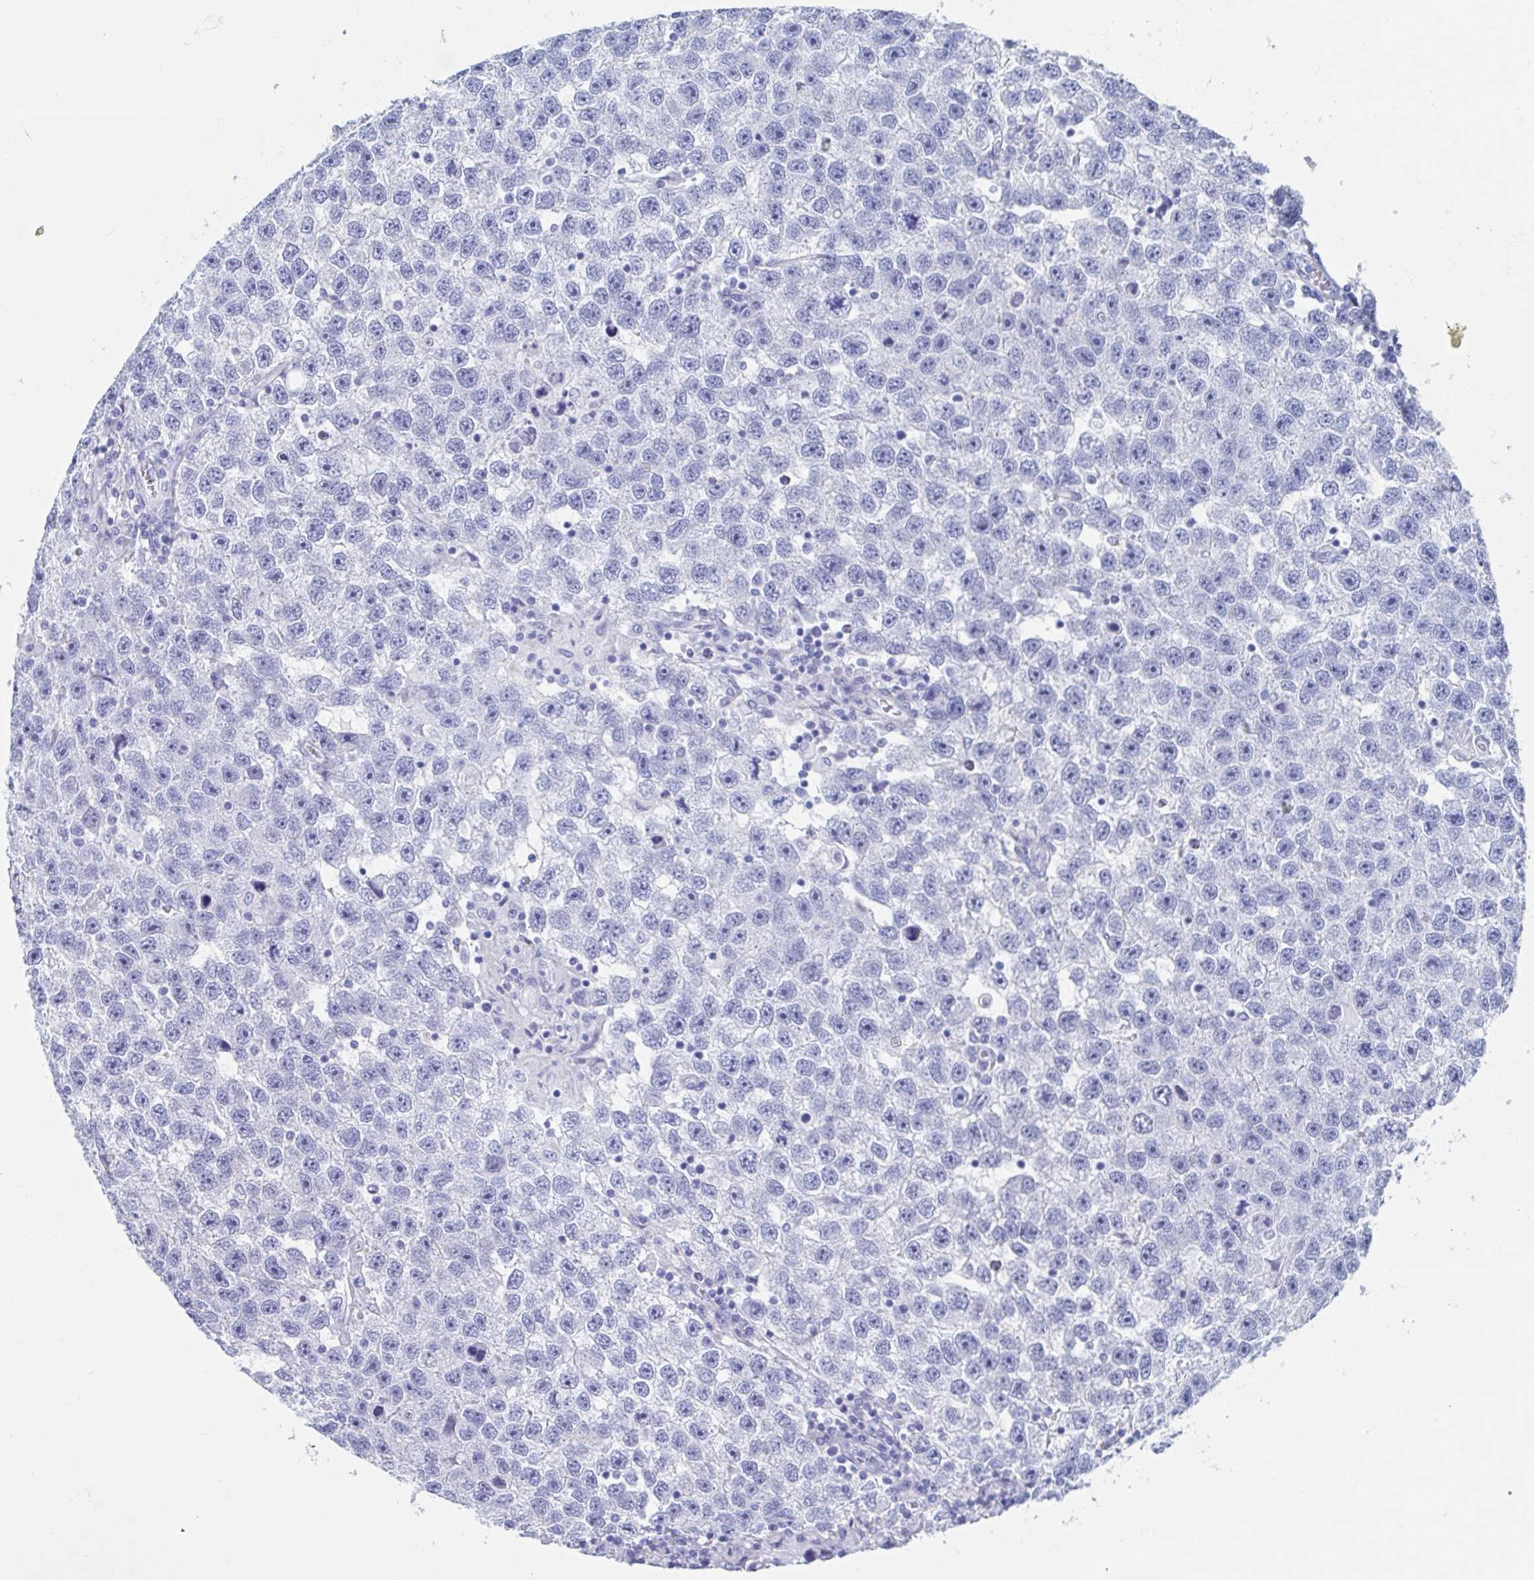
{"staining": {"intensity": "negative", "quantity": "none", "location": "none"}, "tissue": "testis cancer", "cell_type": "Tumor cells", "image_type": "cancer", "snomed": [{"axis": "morphology", "description": "Seminoma, NOS"}, {"axis": "topography", "description": "Testis"}], "caption": "The histopathology image demonstrates no significant expression in tumor cells of testis seminoma.", "gene": "SHCBP1L", "patient": {"sex": "male", "age": 26}}